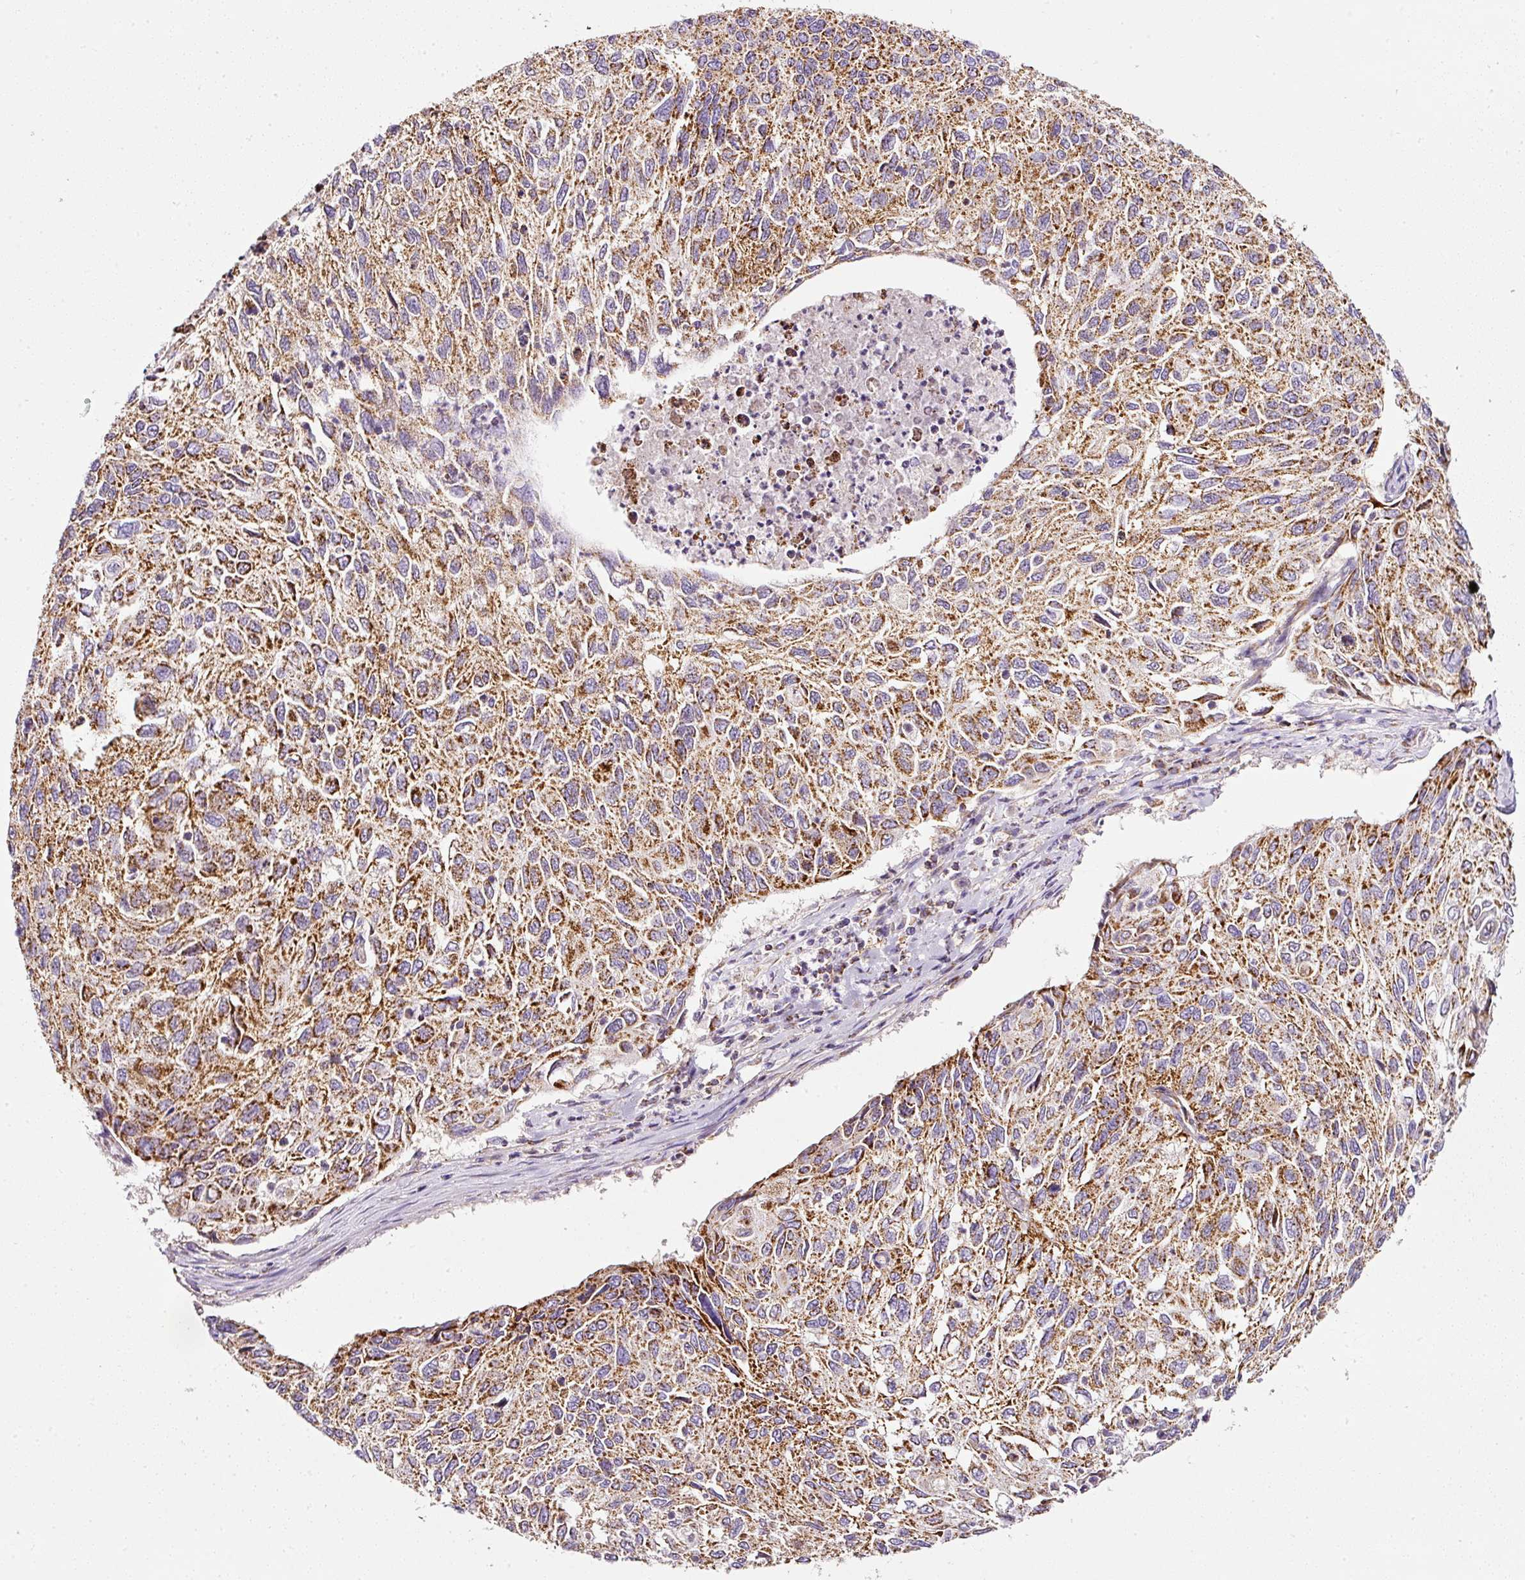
{"staining": {"intensity": "moderate", "quantity": ">75%", "location": "cytoplasmic/membranous"}, "tissue": "cervical cancer", "cell_type": "Tumor cells", "image_type": "cancer", "snomed": [{"axis": "morphology", "description": "Squamous cell carcinoma, NOS"}, {"axis": "topography", "description": "Cervix"}], "caption": "Cervical cancer (squamous cell carcinoma) stained with a protein marker exhibits moderate staining in tumor cells.", "gene": "SDHA", "patient": {"sex": "female", "age": 70}}